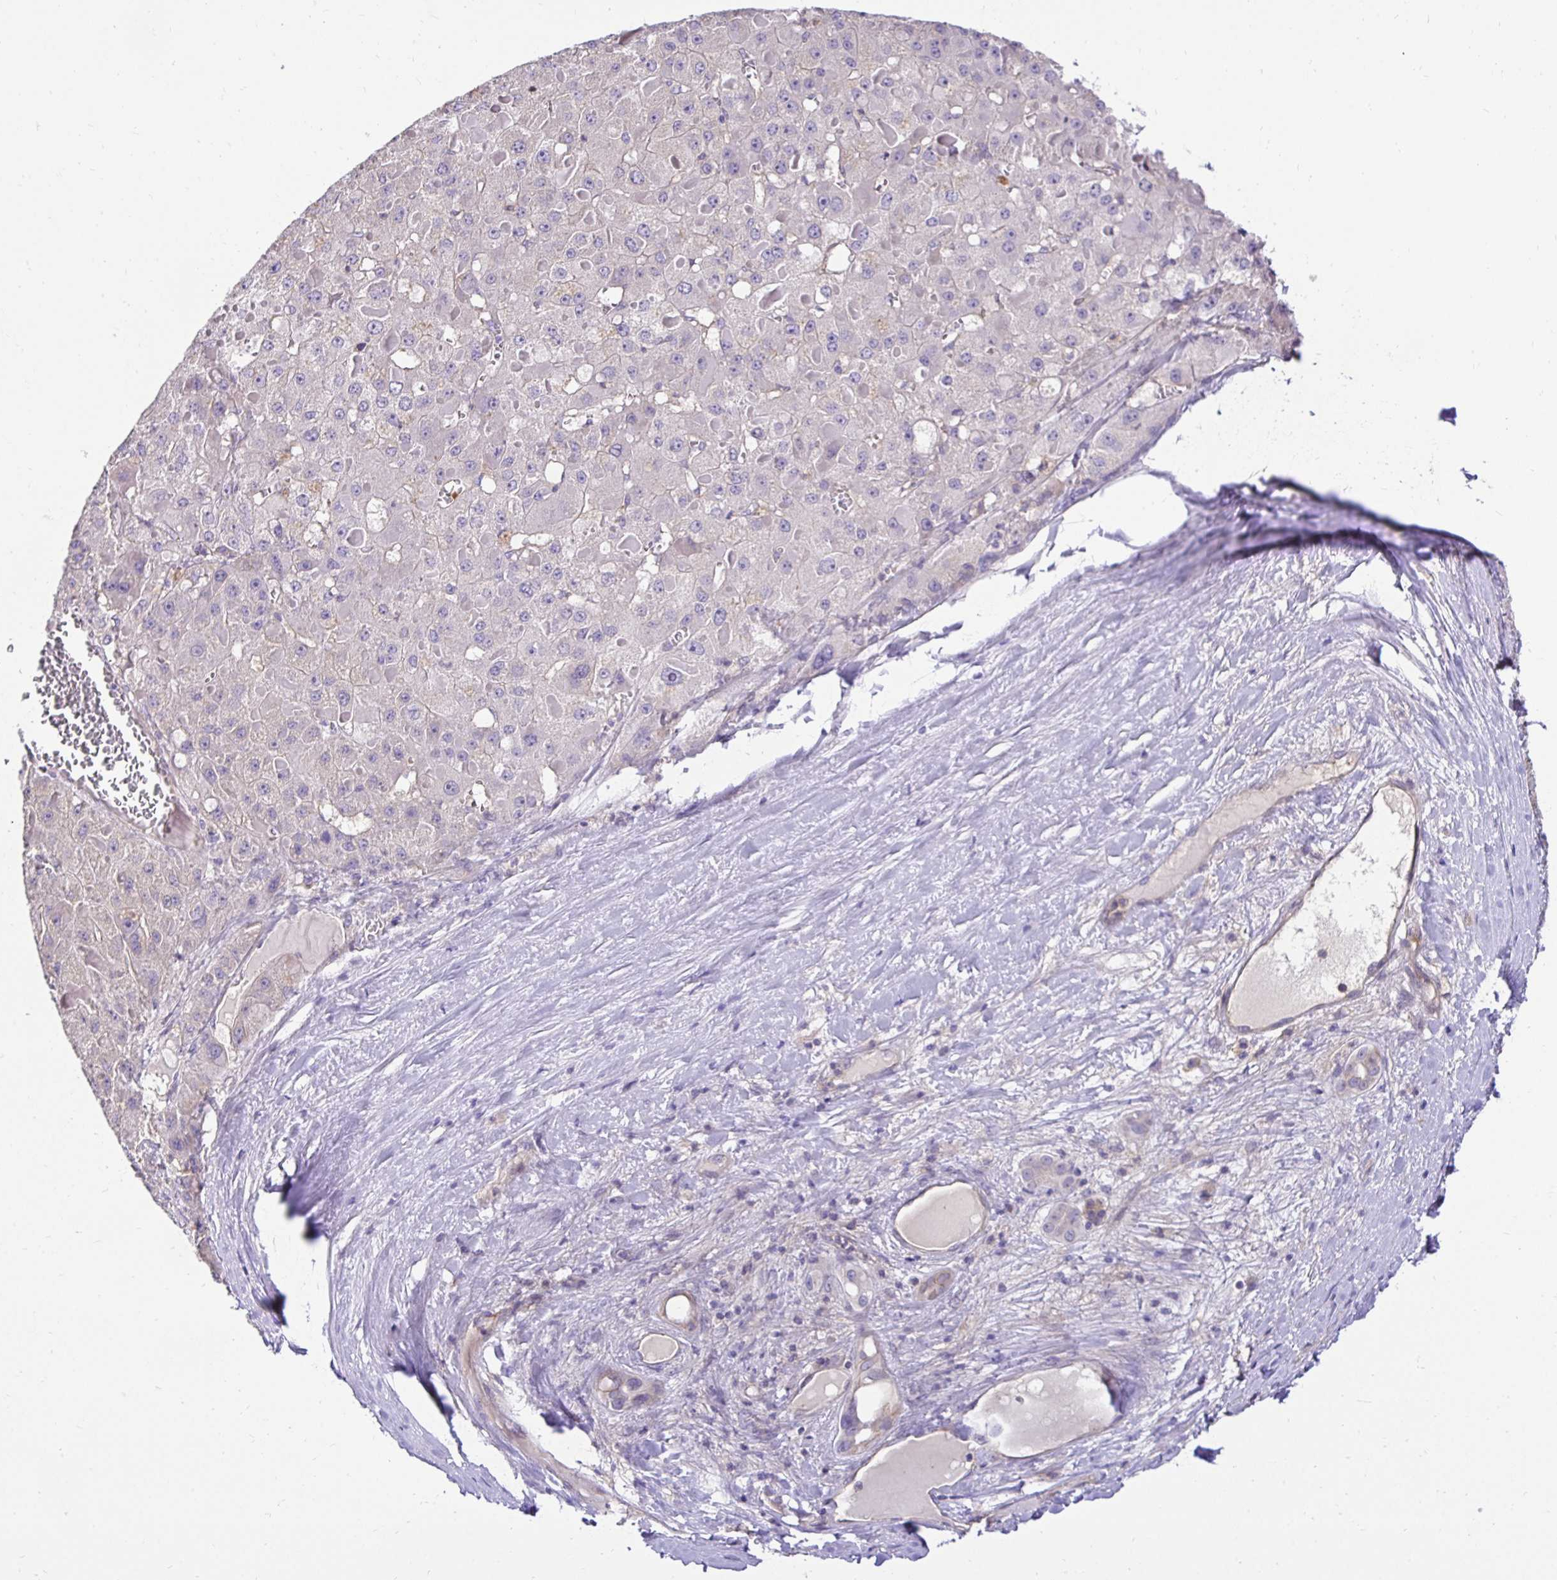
{"staining": {"intensity": "negative", "quantity": "none", "location": "none"}, "tissue": "liver cancer", "cell_type": "Tumor cells", "image_type": "cancer", "snomed": [{"axis": "morphology", "description": "Carcinoma, Hepatocellular, NOS"}, {"axis": "topography", "description": "Liver"}], "caption": "Tumor cells are negative for protein expression in human liver cancer (hepatocellular carcinoma). The staining was performed using DAB (3,3'-diaminobenzidine) to visualize the protein expression in brown, while the nuclei were stained in blue with hematoxylin (Magnification: 20x).", "gene": "SLC9A1", "patient": {"sex": "female", "age": 73}}